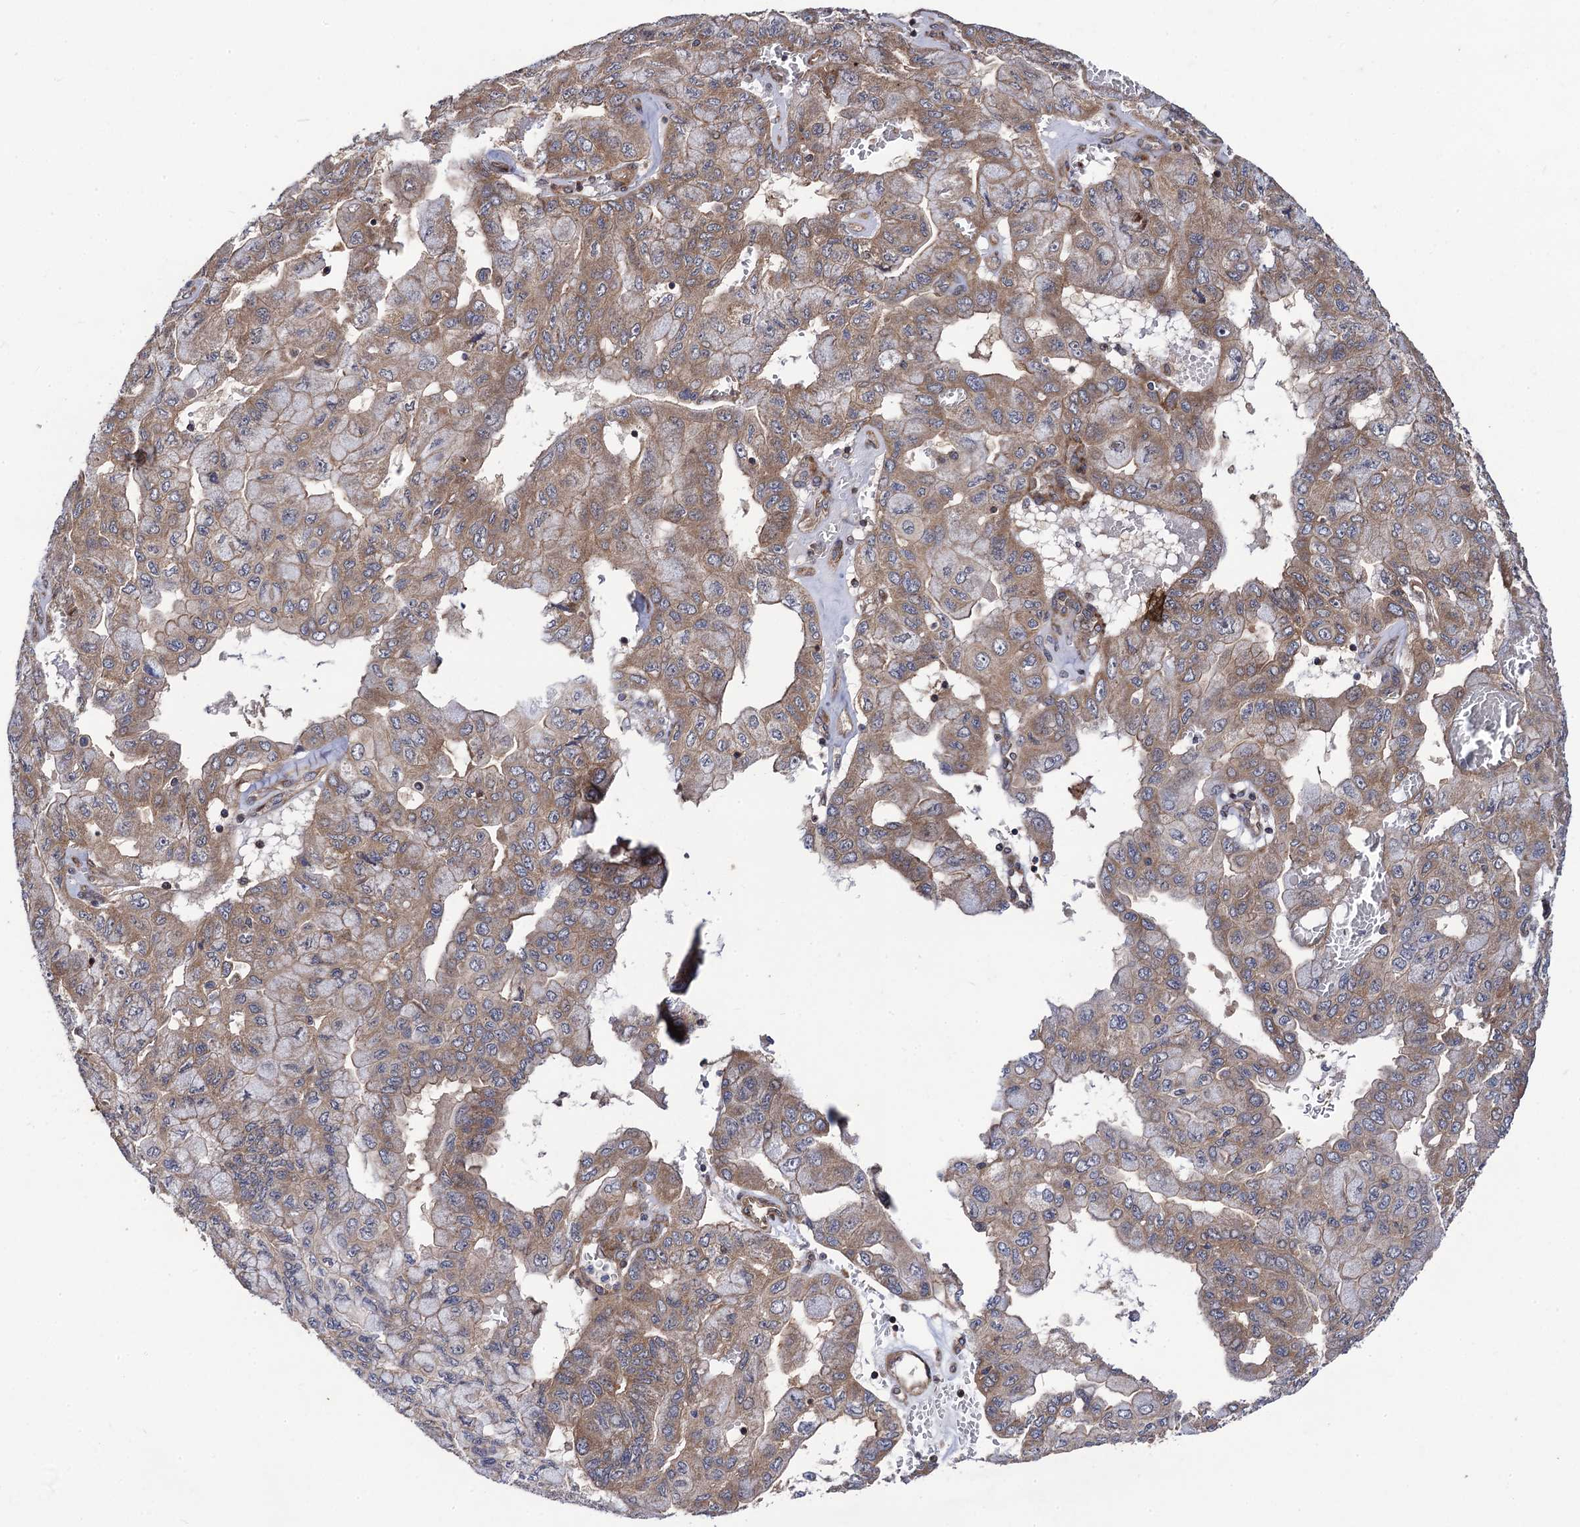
{"staining": {"intensity": "moderate", "quantity": ">75%", "location": "cytoplasmic/membranous"}, "tissue": "pancreatic cancer", "cell_type": "Tumor cells", "image_type": "cancer", "snomed": [{"axis": "morphology", "description": "Adenocarcinoma, NOS"}, {"axis": "topography", "description": "Pancreas"}], "caption": "Immunohistochemistry (DAB) staining of pancreatic adenocarcinoma shows moderate cytoplasmic/membranous protein positivity in about >75% of tumor cells.", "gene": "DYDC1", "patient": {"sex": "male", "age": 51}}